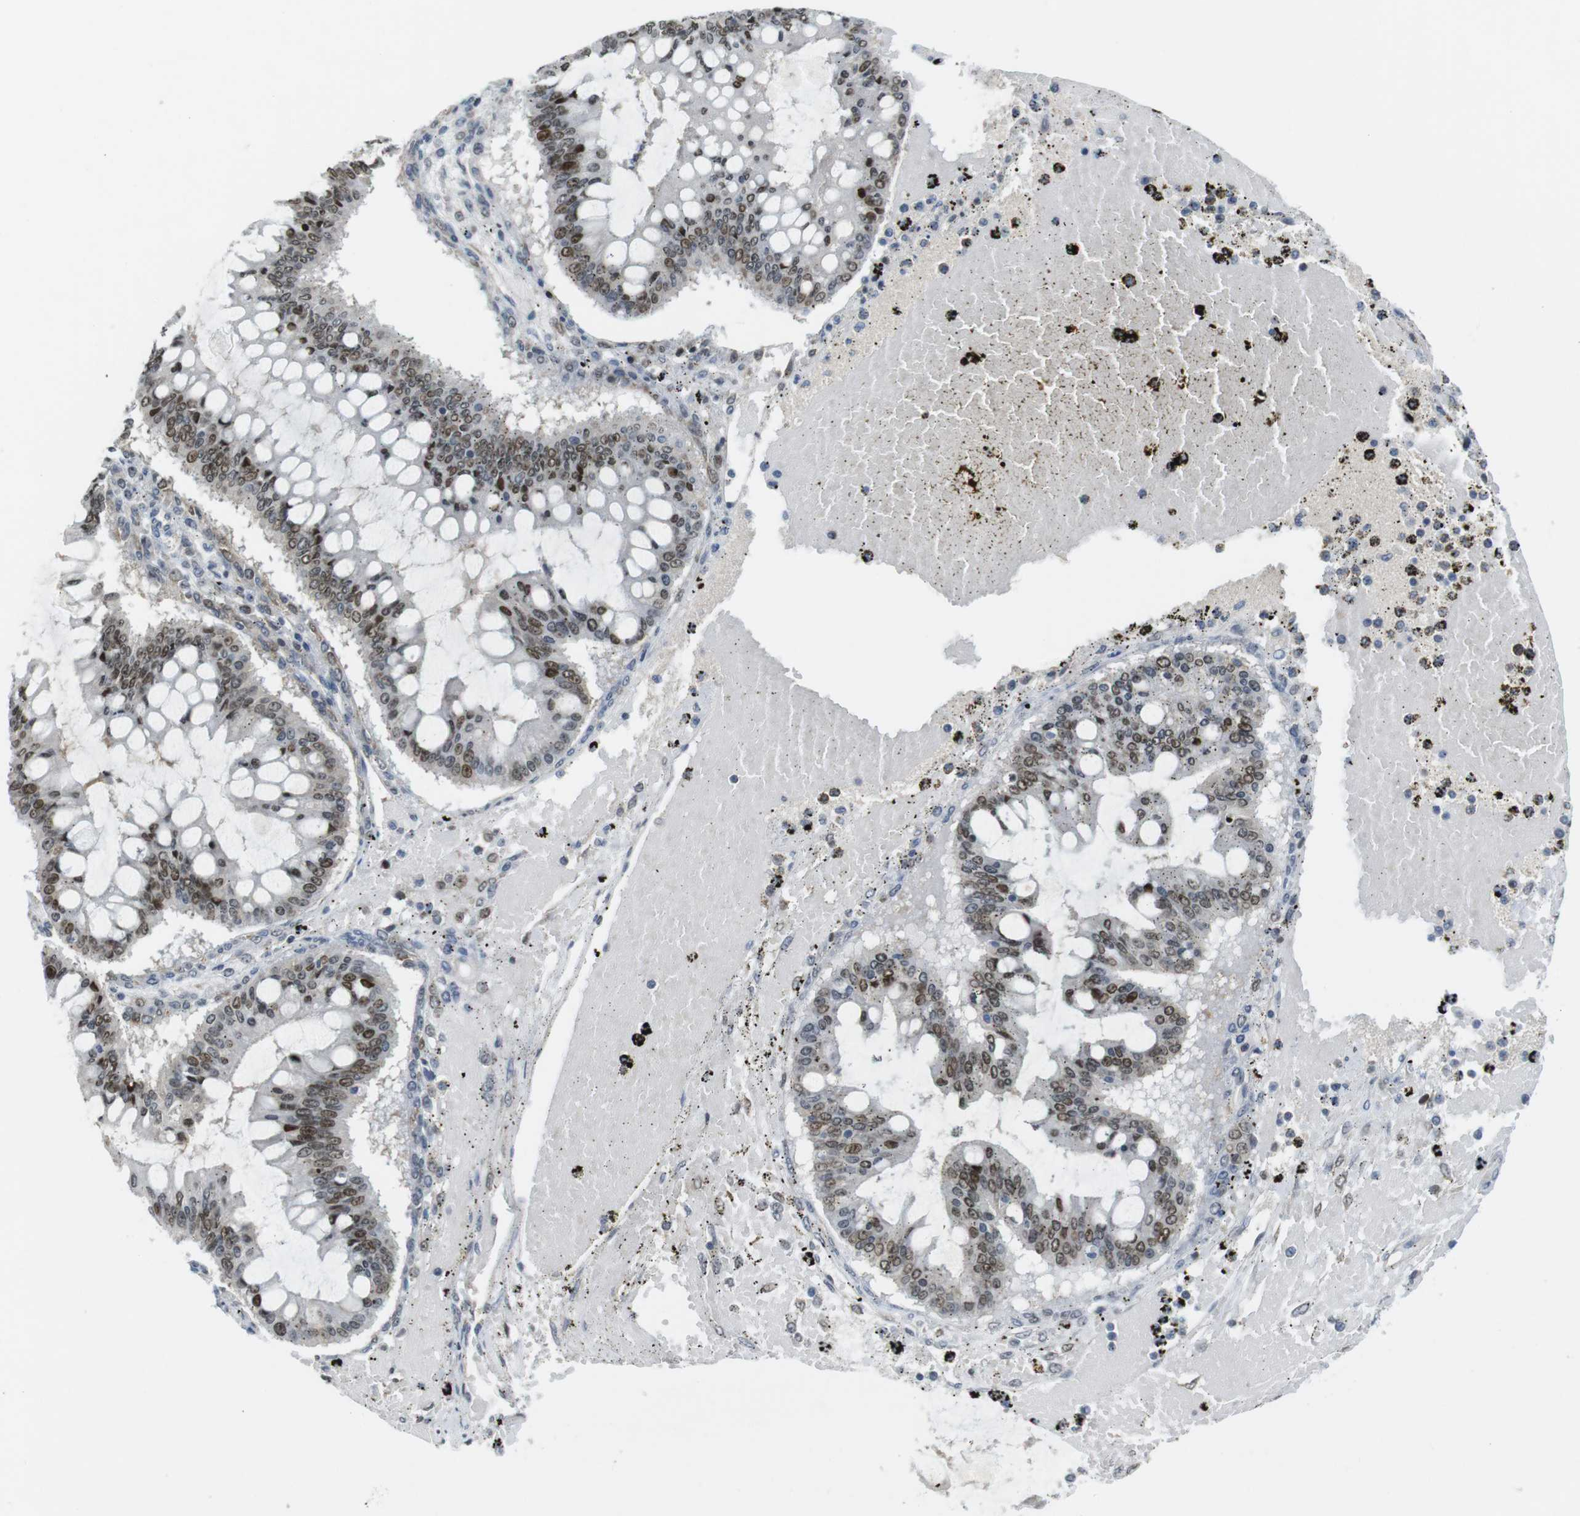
{"staining": {"intensity": "strong", "quantity": ">75%", "location": "nuclear"}, "tissue": "ovarian cancer", "cell_type": "Tumor cells", "image_type": "cancer", "snomed": [{"axis": "morphology", "description": "Cystadenocarcinoma, mucinous, NOS"}, {"axis": "topography", "description": "Ovary"}], "caption": "There is high levels of strong nuclear positivity in tumor cells of ovarian mucinous cystadenocarcinoma, as demonstrated by immunohistochemical staining (brown color).", "gene": "RCC1", "patient": {"sex": "female", "age": 73}}